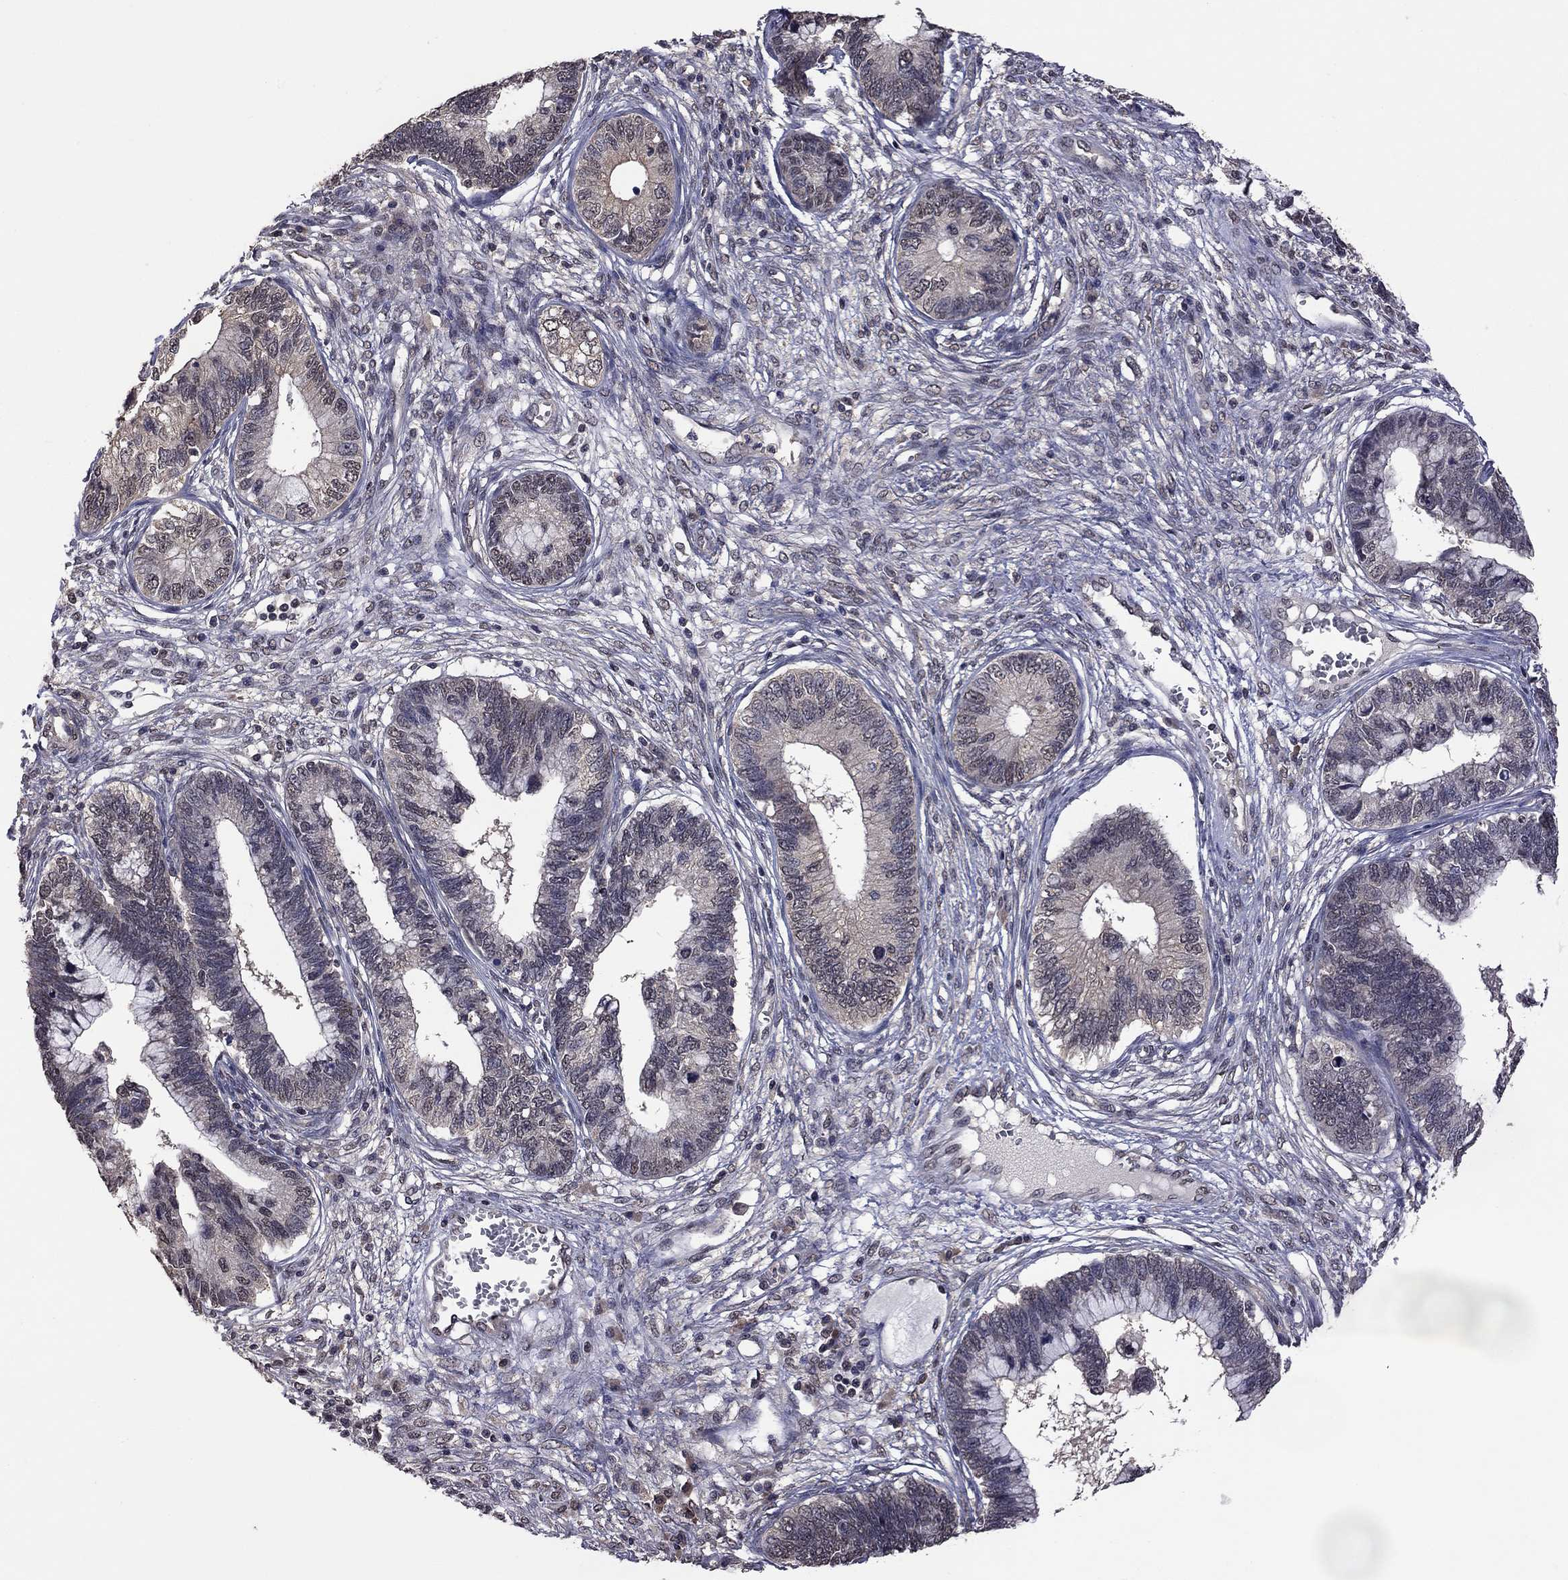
{"staining": {"intensity": "negative", "quantity": "none", "location": "none"}, "tissue": "cervical cancer", "cell_type": "Tumor cells", "image_type": "cancer", "snomed": [{"axis": "morphology", "description": "Adenocarcinoma, NOS"}, {"axis": "topography", "description": "Cervix"}], "caption": "Tumor cells are negative for protein expression in human cervical cancer.", "gene": "TSNARE1", "patient": {"sex": "female", "age": 44}}